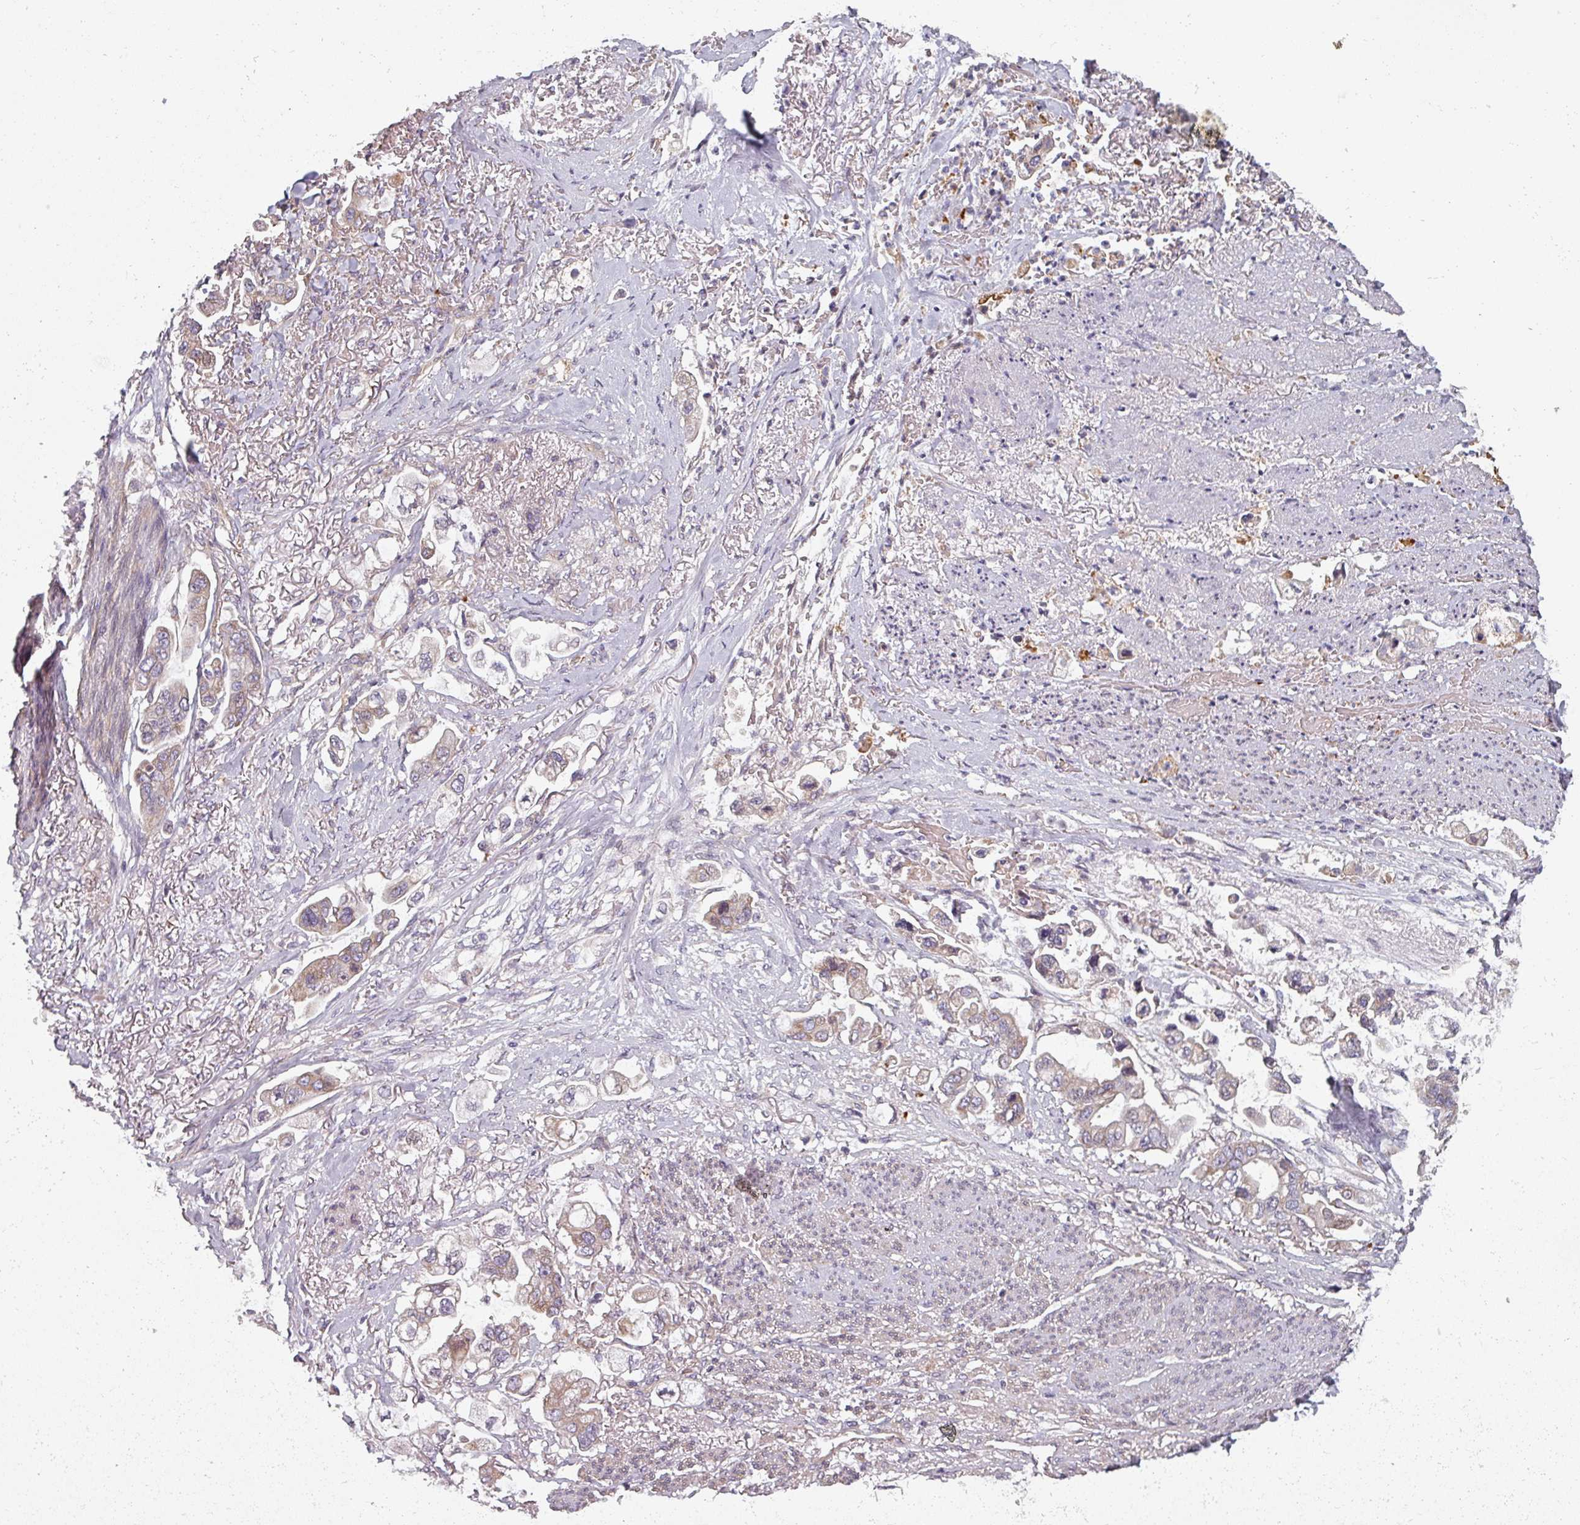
{"staining": {"intensity": "weak", "quantity": "<25%", "location": "cytoplasmic/membranous"}, "tissue": "stomach cancer", "cell_type": "Tumor cells", "image_type": "cancer", "snomed": [{"axis": "morphology", "description": "Adenocarcinoma, NOS"}, {"axis": "topography", "description": "Stomach"}], "caption": "Stomach adenocarcinoma was stained to show a protein in brown. There is no significant staining in tumor cells.", "gene": "C4BPB", "patient": {"sex": "male", "age": 62}}